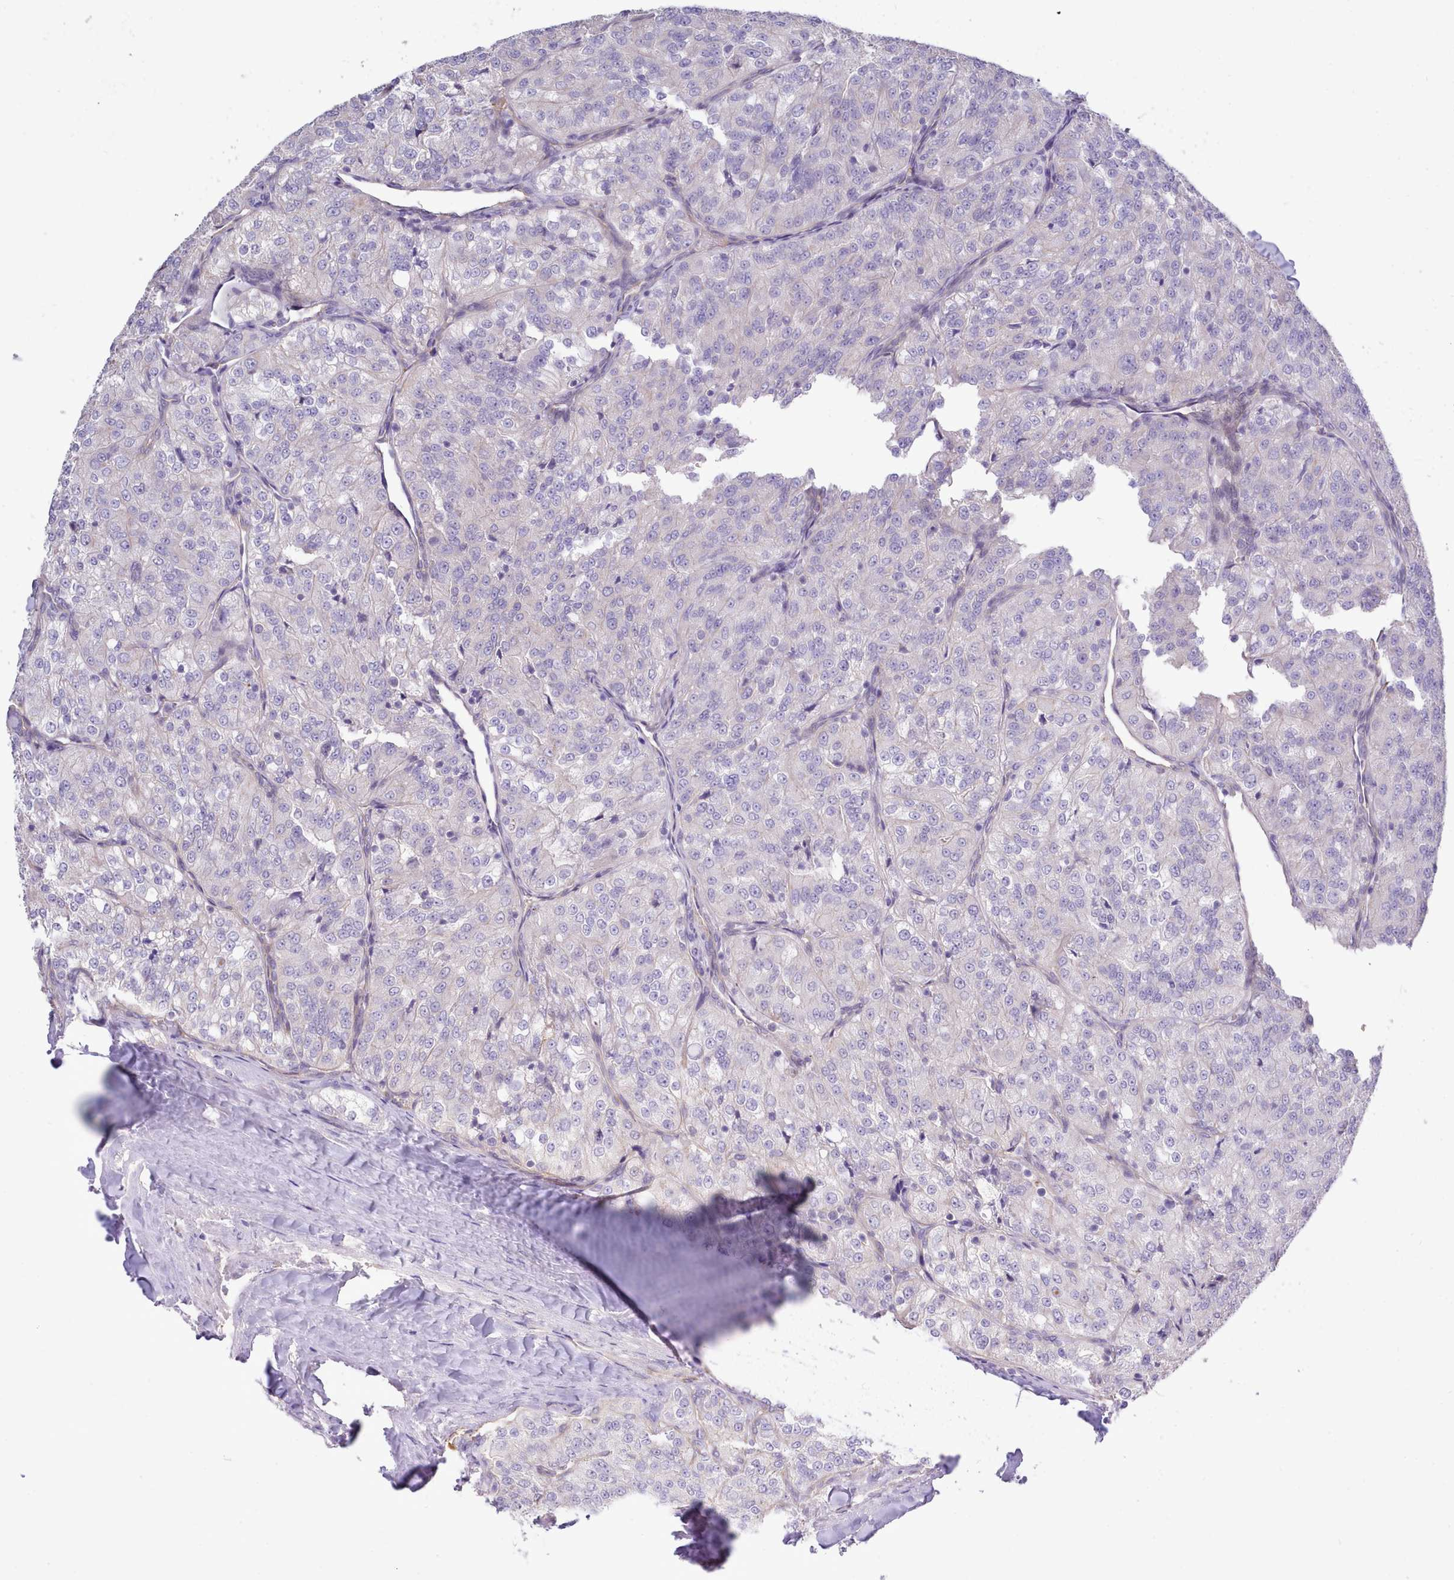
{"staining": {"intensity": "negative", "quantity": "none", "location": "none"}, "tissue": "renal cancer", "cell_type": "Tumor cells", "image_type": "cancer", "snomed": [{"axis": "morphology", "description": "Adenocarcinoma, NOS"}, {"axis": "topography", "description": "Kidney"}], "caption": "This is an IHC micrograph of human renal cancer. There is no staining in tumor cells.", "gene": "ZC3H13", "patient": {"sex": "female", "age": 63}}